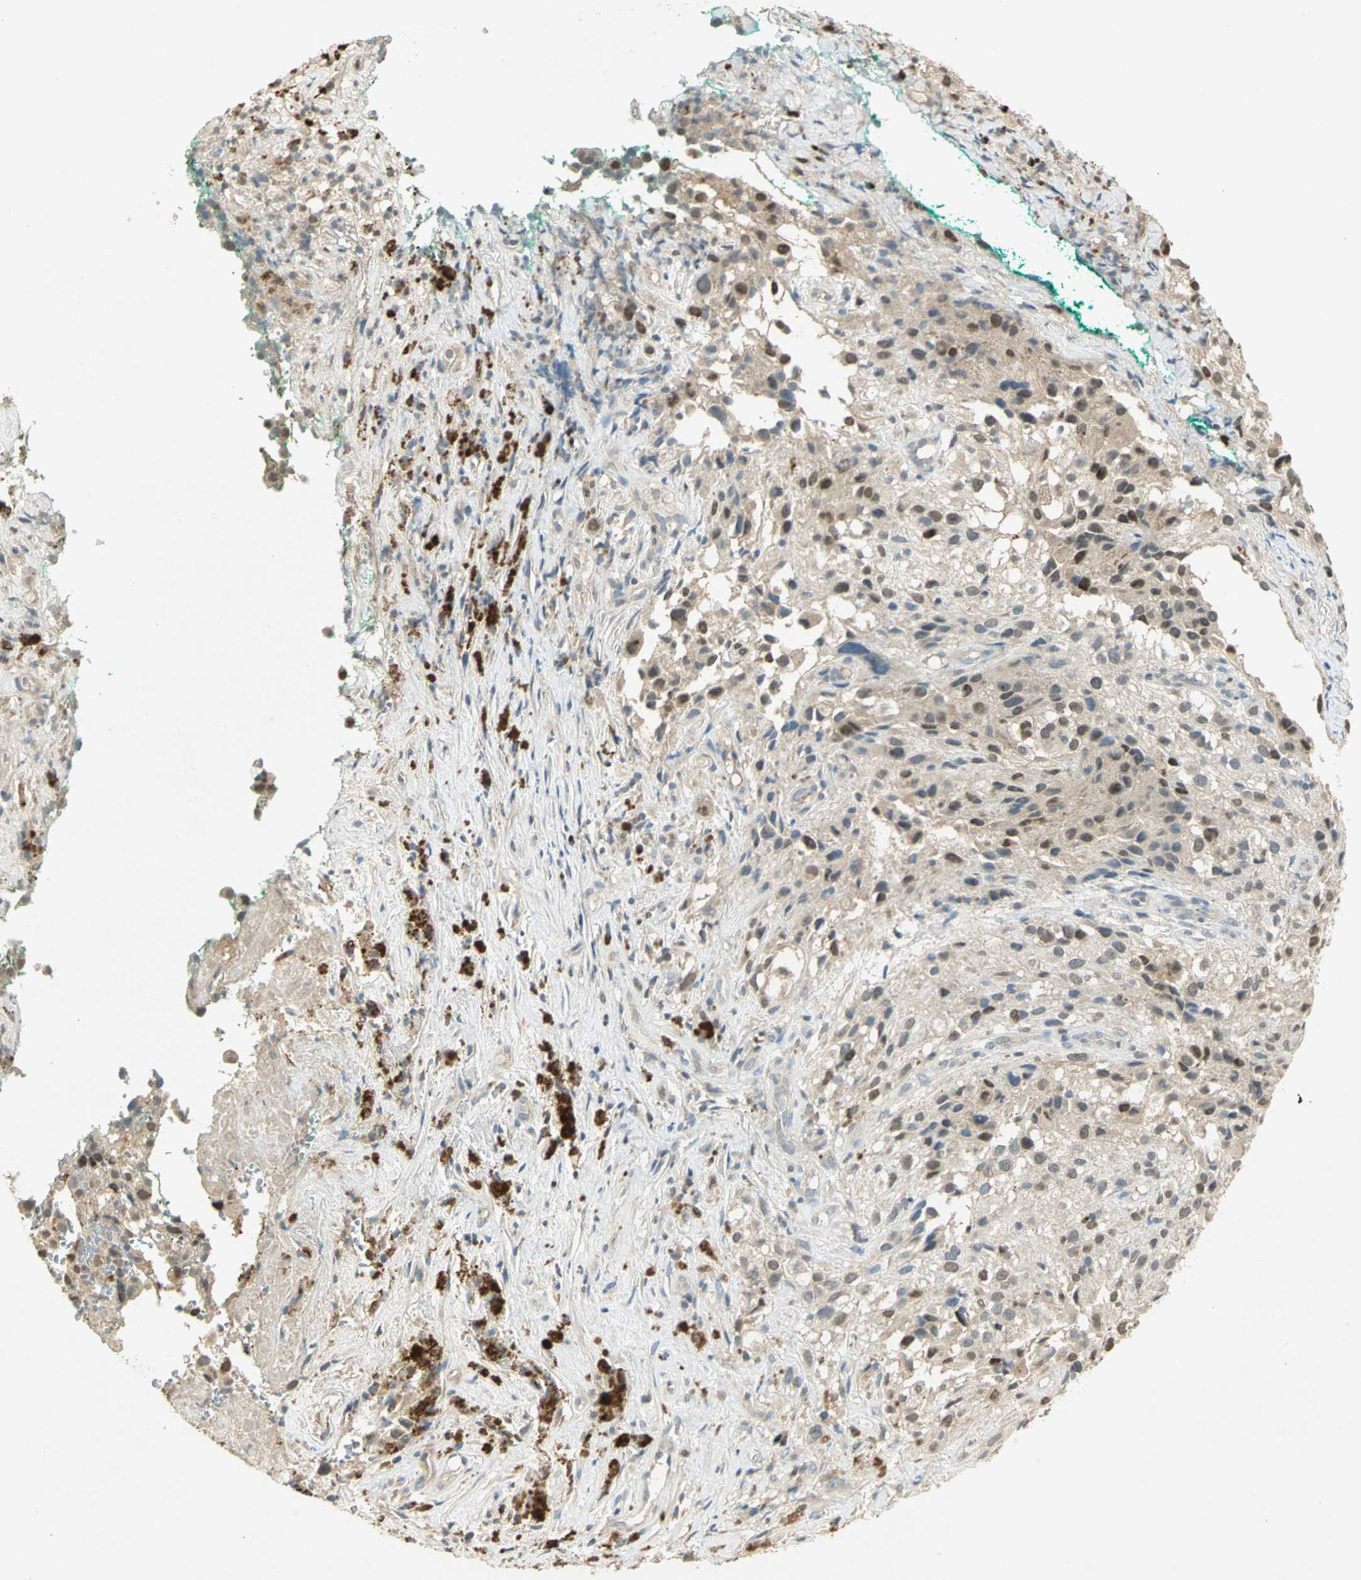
{"staining": {"intensity": "moderate", "quantity": "<25%", "location": "nuclear"}, "tissue": "melanoma", "cell_type": "Tumor cells", "image_type": "cancer", "snomed": [{"axis": "morphology", "description": "Necrosis, NOS"}, {"axis": "morphology", "description": "Malignant melanoma, NOS"}, {"axis": "topography", "description": "Skin"}], "caption": "Immunohistochemical staining of human malignant melanoma shows moderate nuclear protein staining in approximately <25% of tumor cells. (DAB IHC with brightfield microscopy, high magnification).", "gene": "BIRC2", "patient": {"sex": "female", "age": 87}}